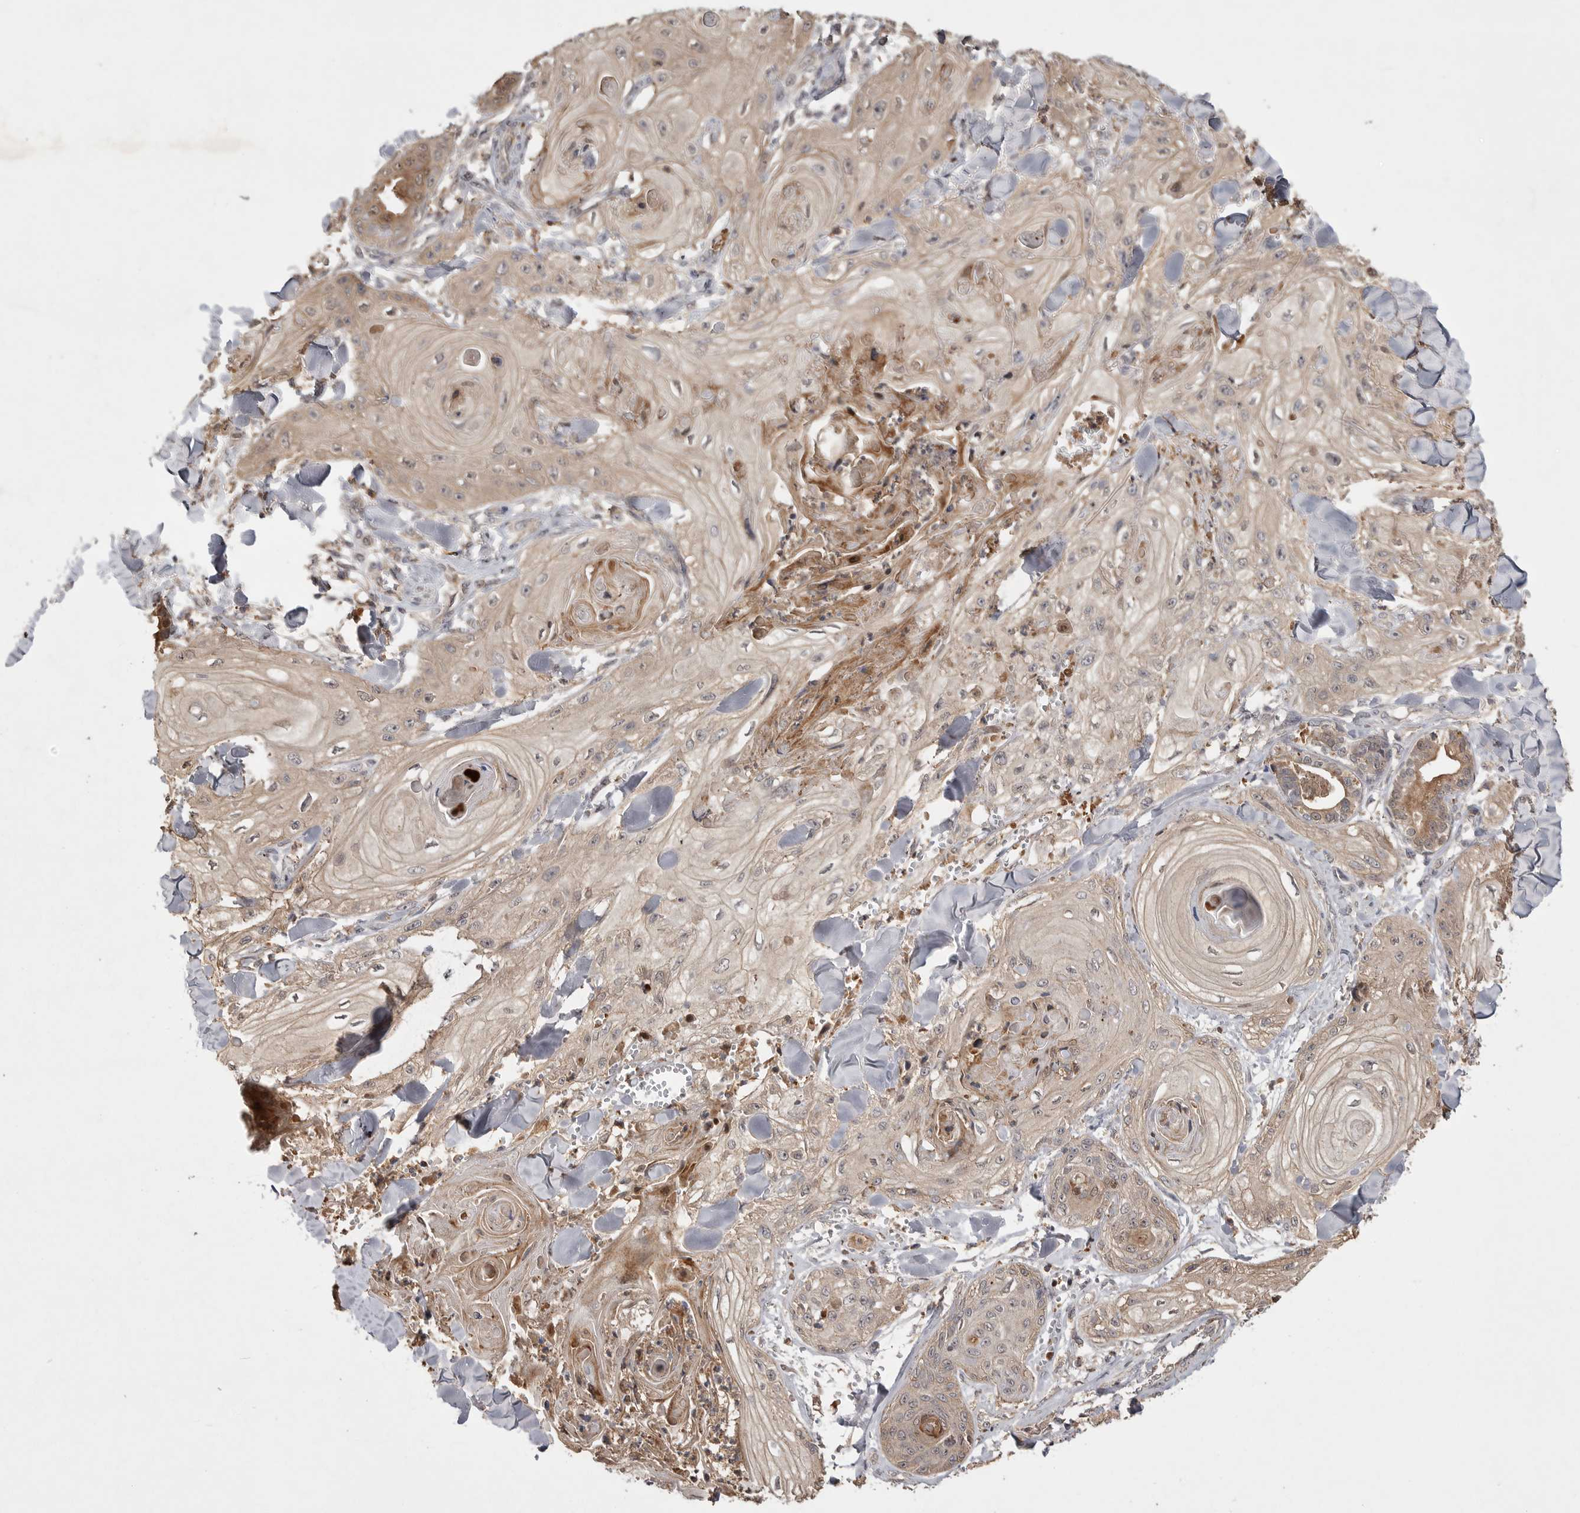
{"staining": {"intensity": "negative", "quantity": "none", "location": "none"}, "tissue": "skin cancer", "cell_type": "Tumor cells", "image_type": "cancer", "snomed": [{"axis": "morphology", "description": "Squamous cell carcinoma, NOS"}, {"axis": "topography", "description": "Skin"}], "caption": "Immunohistochemical staining of human skin cancer demonstrates no significant staining in tumor cells.", "gene": "VN1R4", "patient": {"sex": "male", "age": 74}}